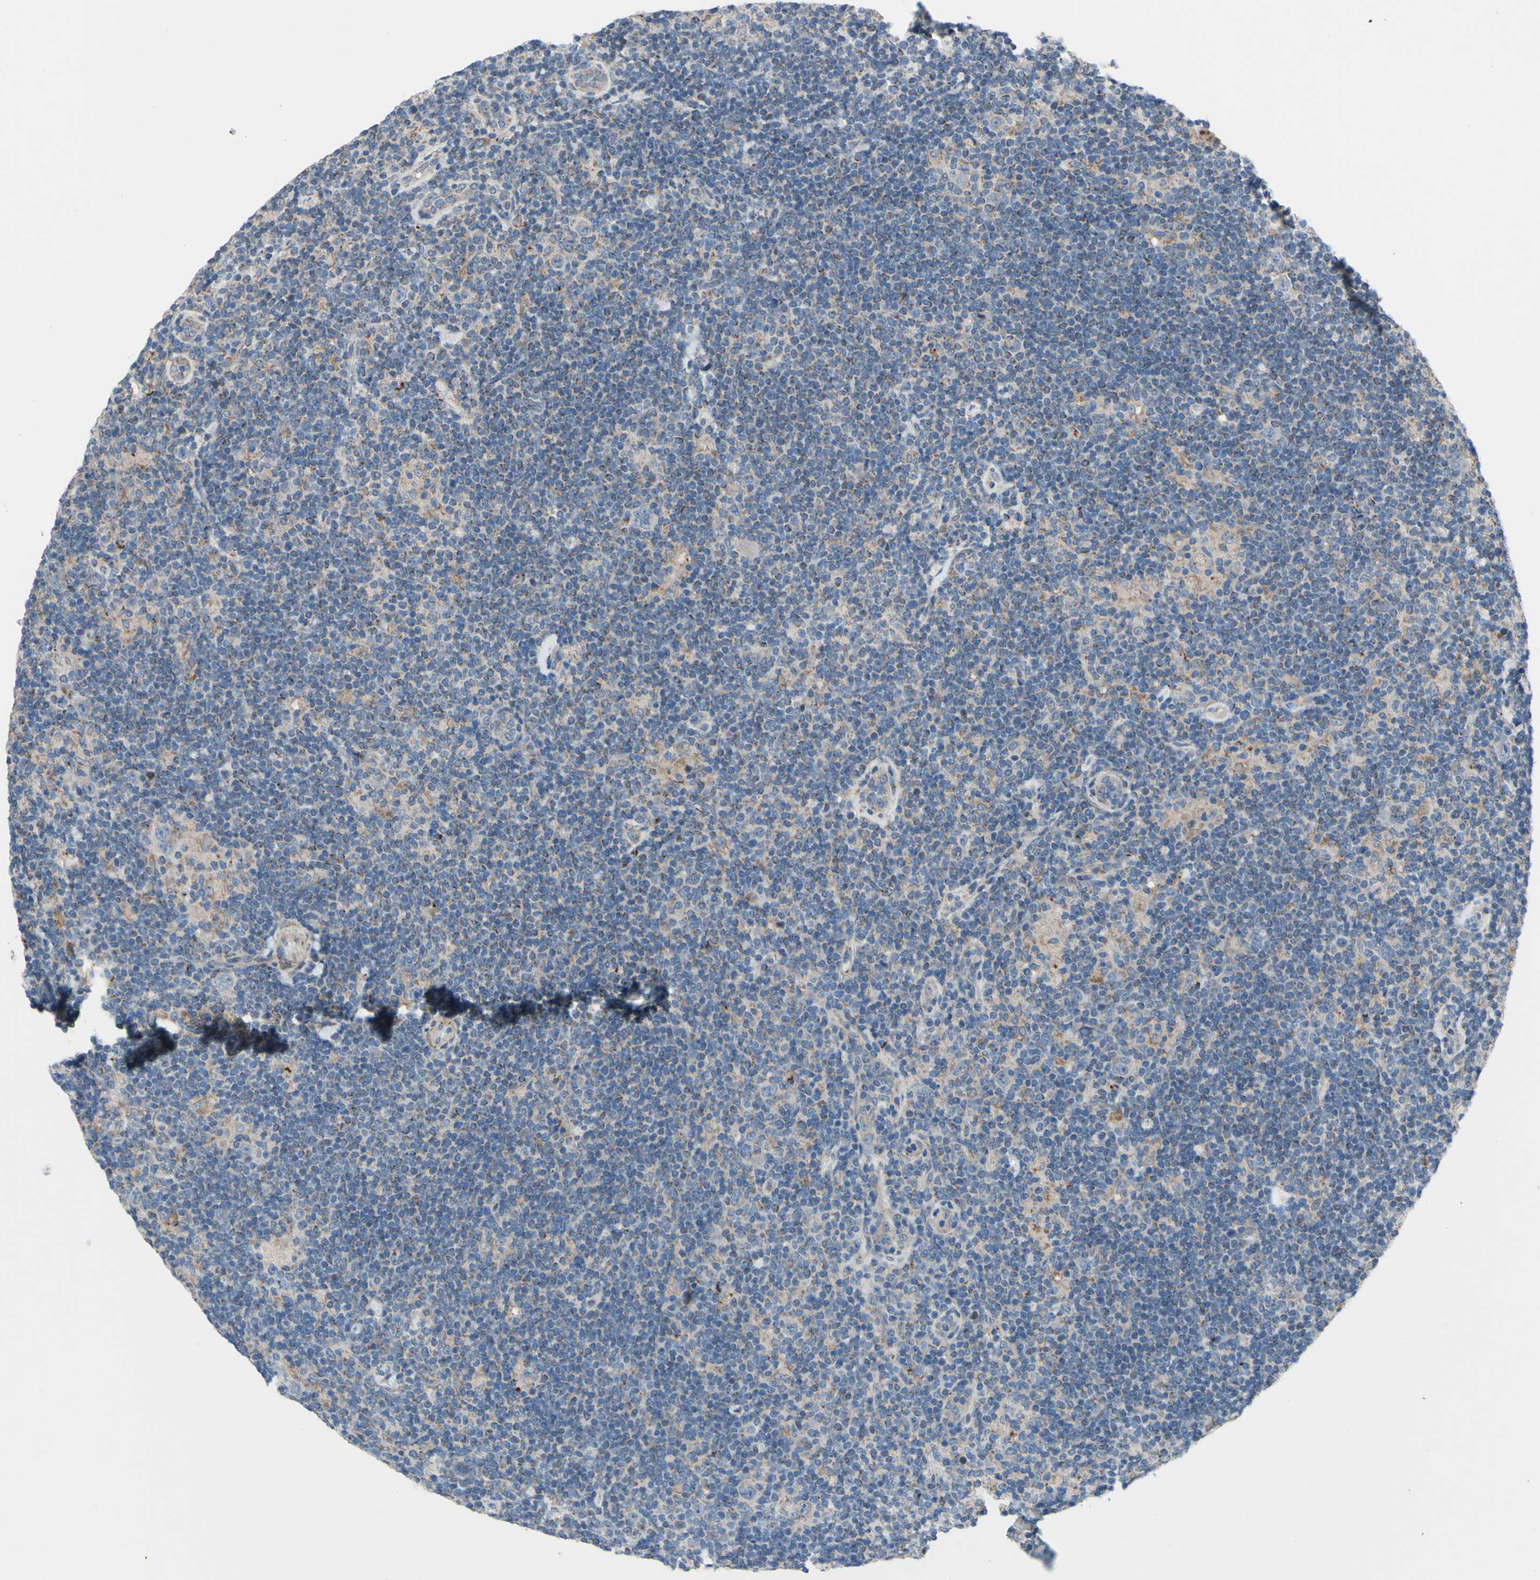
{"staining": {"intensity": "weak", "quantity": ">75%", "location": "cytoplasmic/membranous"}, "tissue": "lymphoma", "cell_type": "Tumor cells", "image_type": "cancer", "snomed": [{"axis": "morphology", "description": "Hodgkin's disease, NOS"}, {"axis": "topography", "description": "Lymph node"}], "caption": "Brown immunohistochemical staining in human Hodgkin's disease demonstrates weak cytoplasmic/membranous expression in about >75% of tumor cells. (Stains: DAB (3,3'-diaminobenzidine) in brown, nuclei in blue, Microscopy: brightfield microscopy at high magnification).", "gene": "GRAMD2B", "patient": {"sex": "female", "age": 57}}